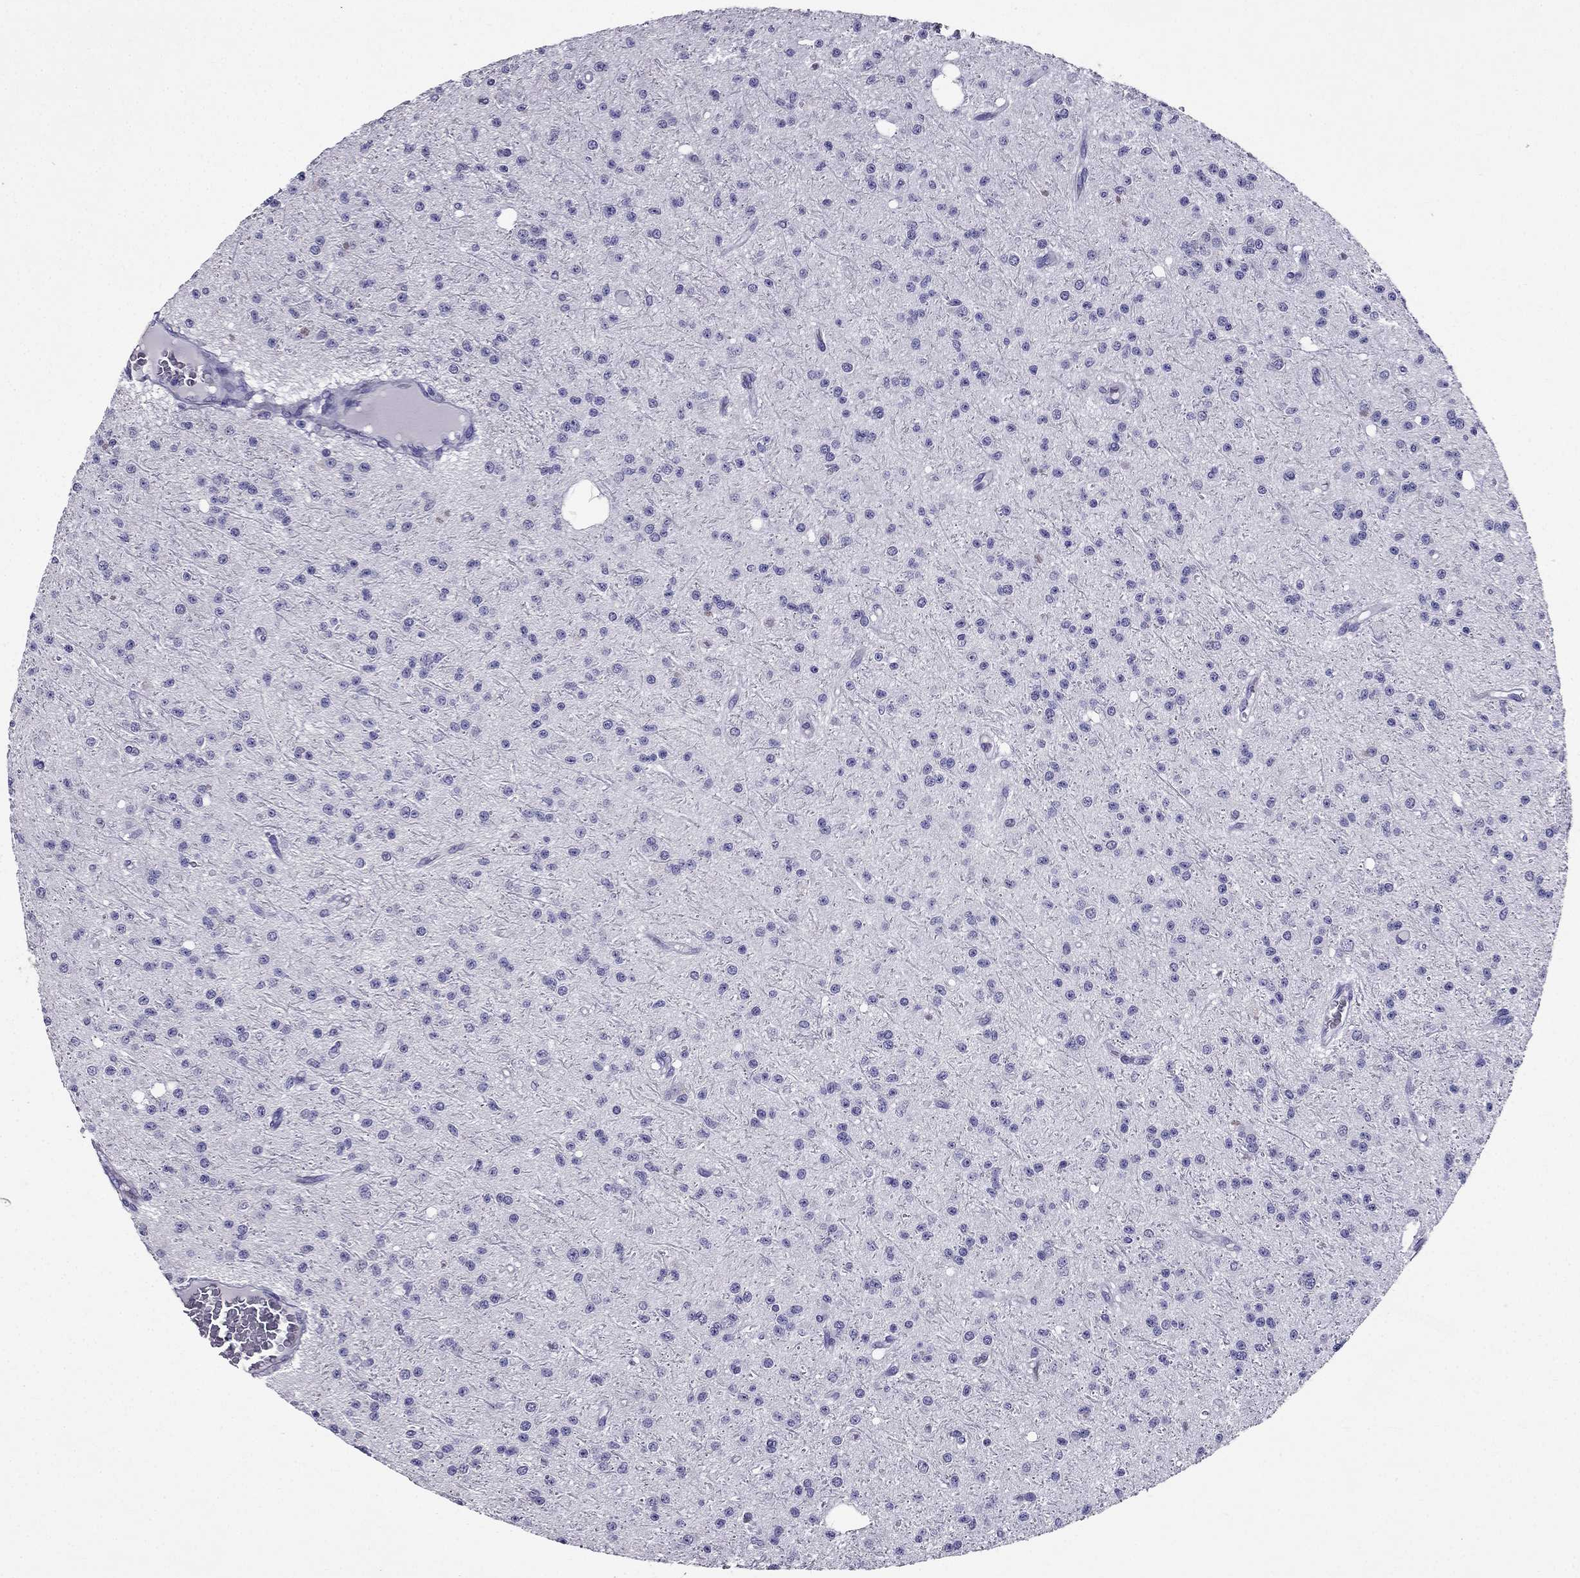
{"staining": {"intensity": "negative", "quantity": "none", "location": "none"}, "tissue": "glioma", "cell_type": "Tumor cells", "image_type": "cancer", "snomed": [{"axis": "morphology", "description": "Glioma, malignant, Low grade"}, {"axis": "topography", "description": "Brain"}], "caption": "Tumor cells are negative for protein expression in human malignant glioma (low-grade). The staining is performed using DAB brown chromogen with nuclei counter-stained in using hematoxylin.", "gene": "ZNF541", "patient": {"sex": "male", "age": 27}}